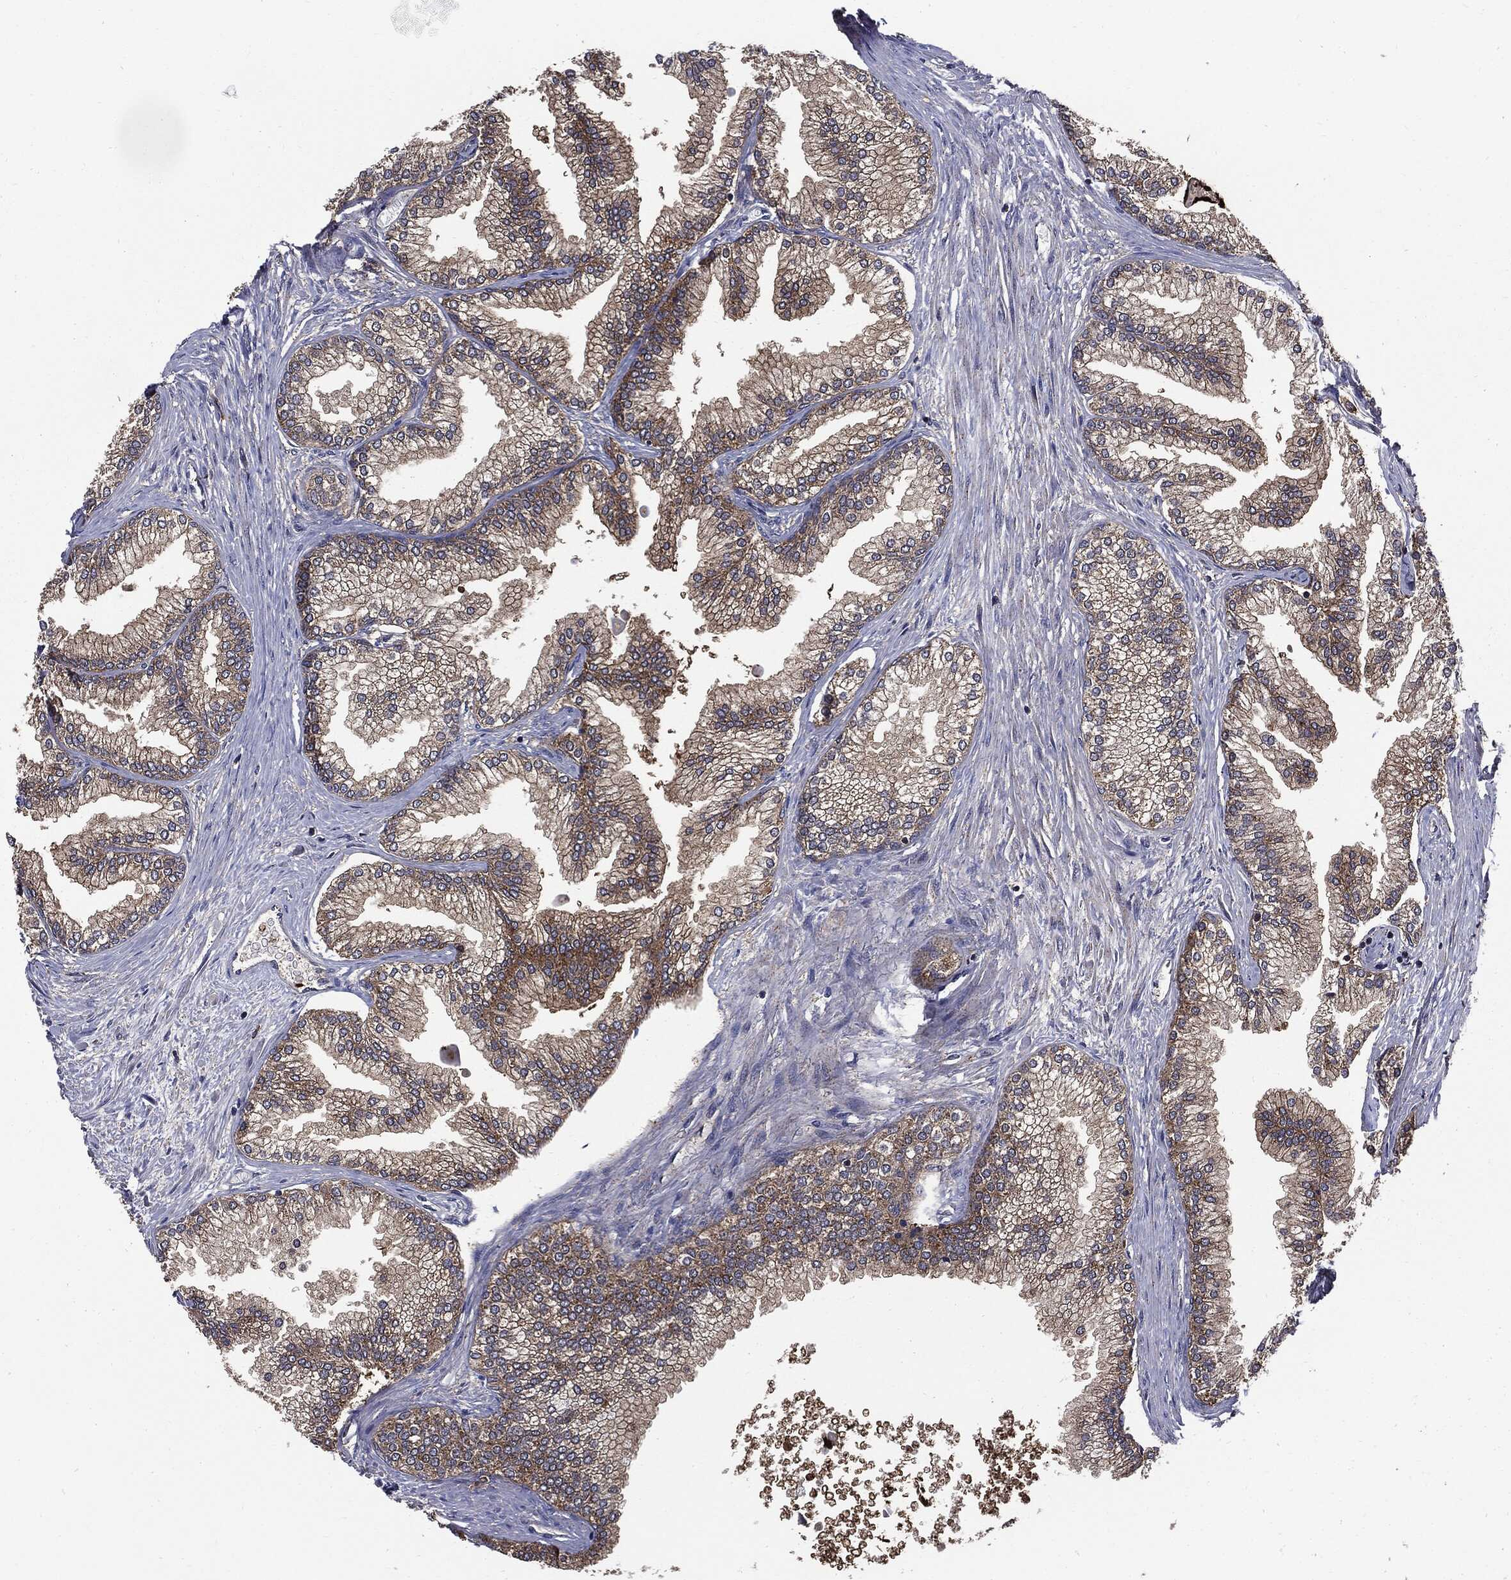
{"staining": {"intensity": "moderate", "quantity": "25%-75%", "location": "cytoplasmic/membranous"}, "tissue": "prostate", "cell_type": "Glandular cells", "image_type": "normal", "snomed": [{"axis": "morphology", "description": "Normal tissue, NOS"}, {"axis": "topography", "description": "Prostate"}], "caption": "Prostate was stained to show a protein in brown. There is medium levels of moderate cytoplasmic/membranous positivity in about 25%-75% of glandular cells. The protein of interest is stained brown, and the nuclei are stained in blue (DAB (3,3'-diaminobenzidine) IHC with brightfield microscopy, high magnification).", "gene": "PDCD6IP", "patient": {"sex": "male", "age": 72}}